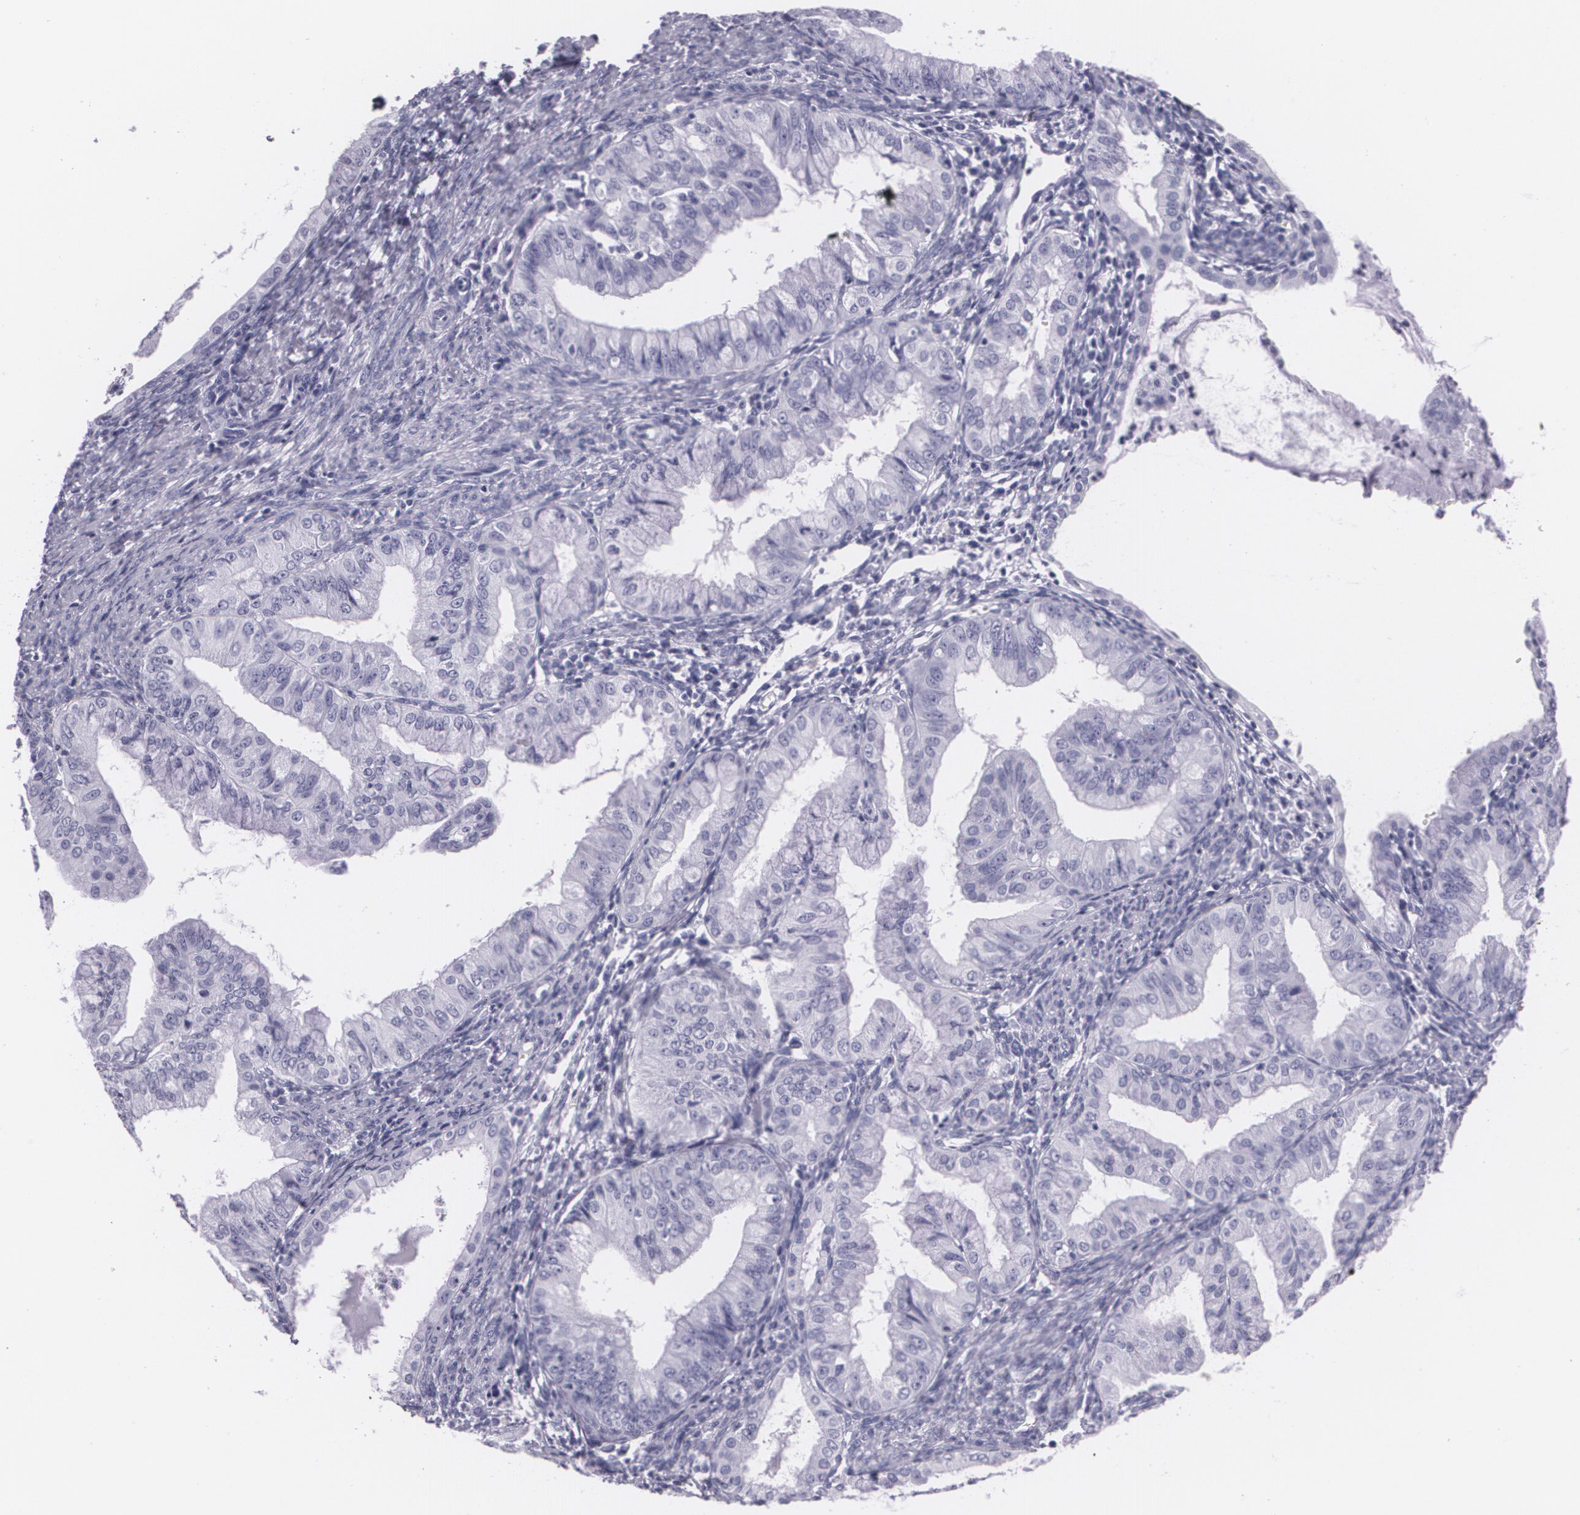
{"staining": {"intensity": "negative", "quantity": "none", "location": "none"}, "tissue": "endometrial cancer", "cell_type": "Tumor cells", "image_type": "cancer", "snomed": [{"axis": "morphology", "description": "Adenocarcinoma, NOS"}, {"axis": "topography", "description": "Endometrium"}], "caption": "Protein analysis of endometrial adenocarcinoma shows no significant staining in tumor cells.", "gene": "DLG4", "patient": {"sex": "female", "age": 76}}